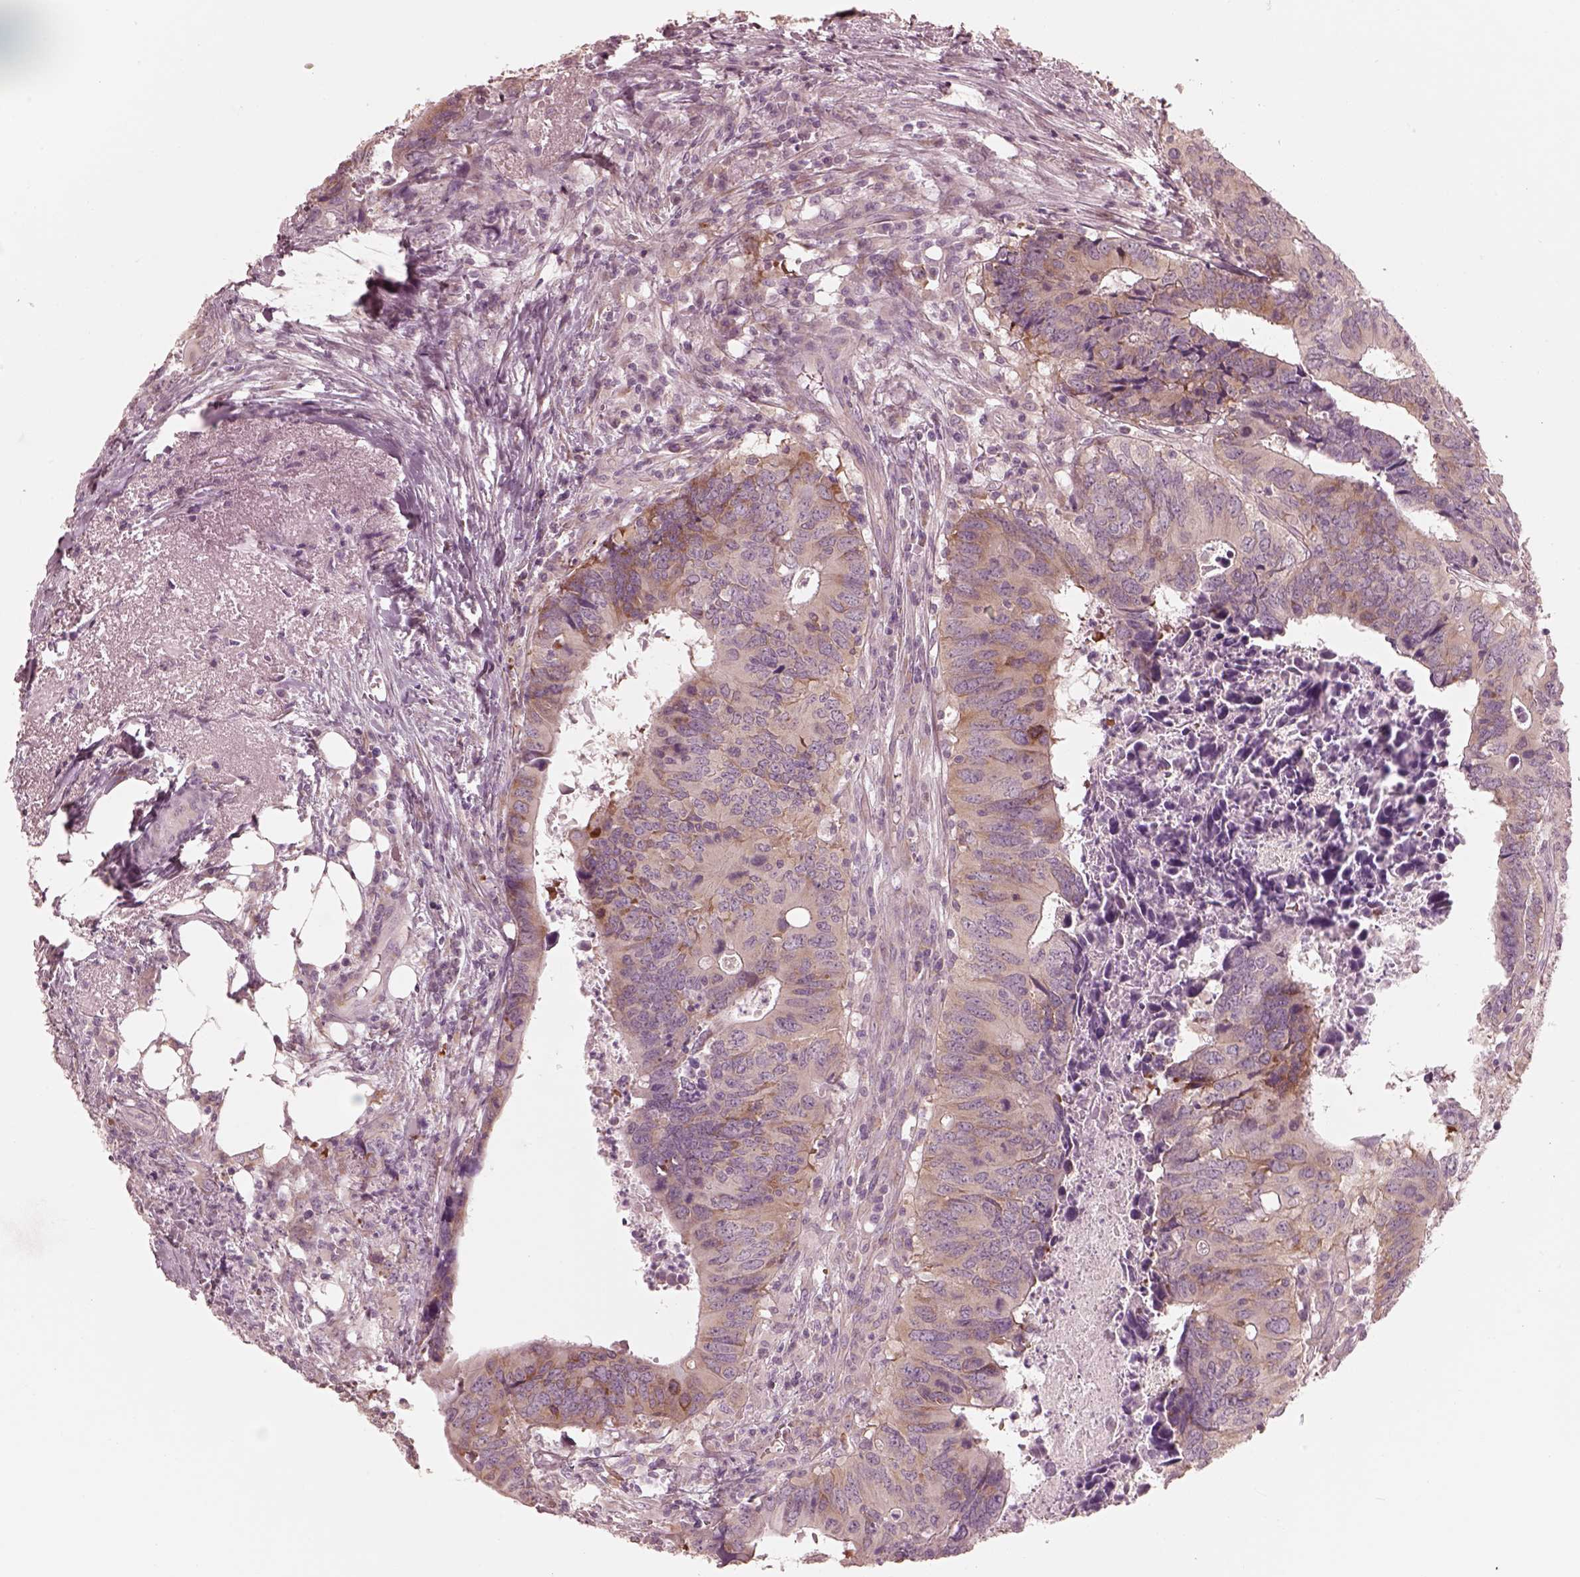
{"staining": {"intensity": "moderate", "quantity": "<25%", "location": "cytoplasmic/membranous"}, "tissue": "colorectal cancer", "cell_type": "Tumor cells", "image_type": "cancer", "snomed": [{"axis": "morphology", "description": "Adenocarcinoma, NOS"}, {"axis": "topography", "description": "Colon"}], "caption": "DAB immunohistochemical staining of human adenocarcinoma (colorectal) shows moderate cytoplasmic/membranous protein expression in approximately <25% of tumor cells.", "gene": "RAB3C", "patient": {"sex": "female", "age": 82}}